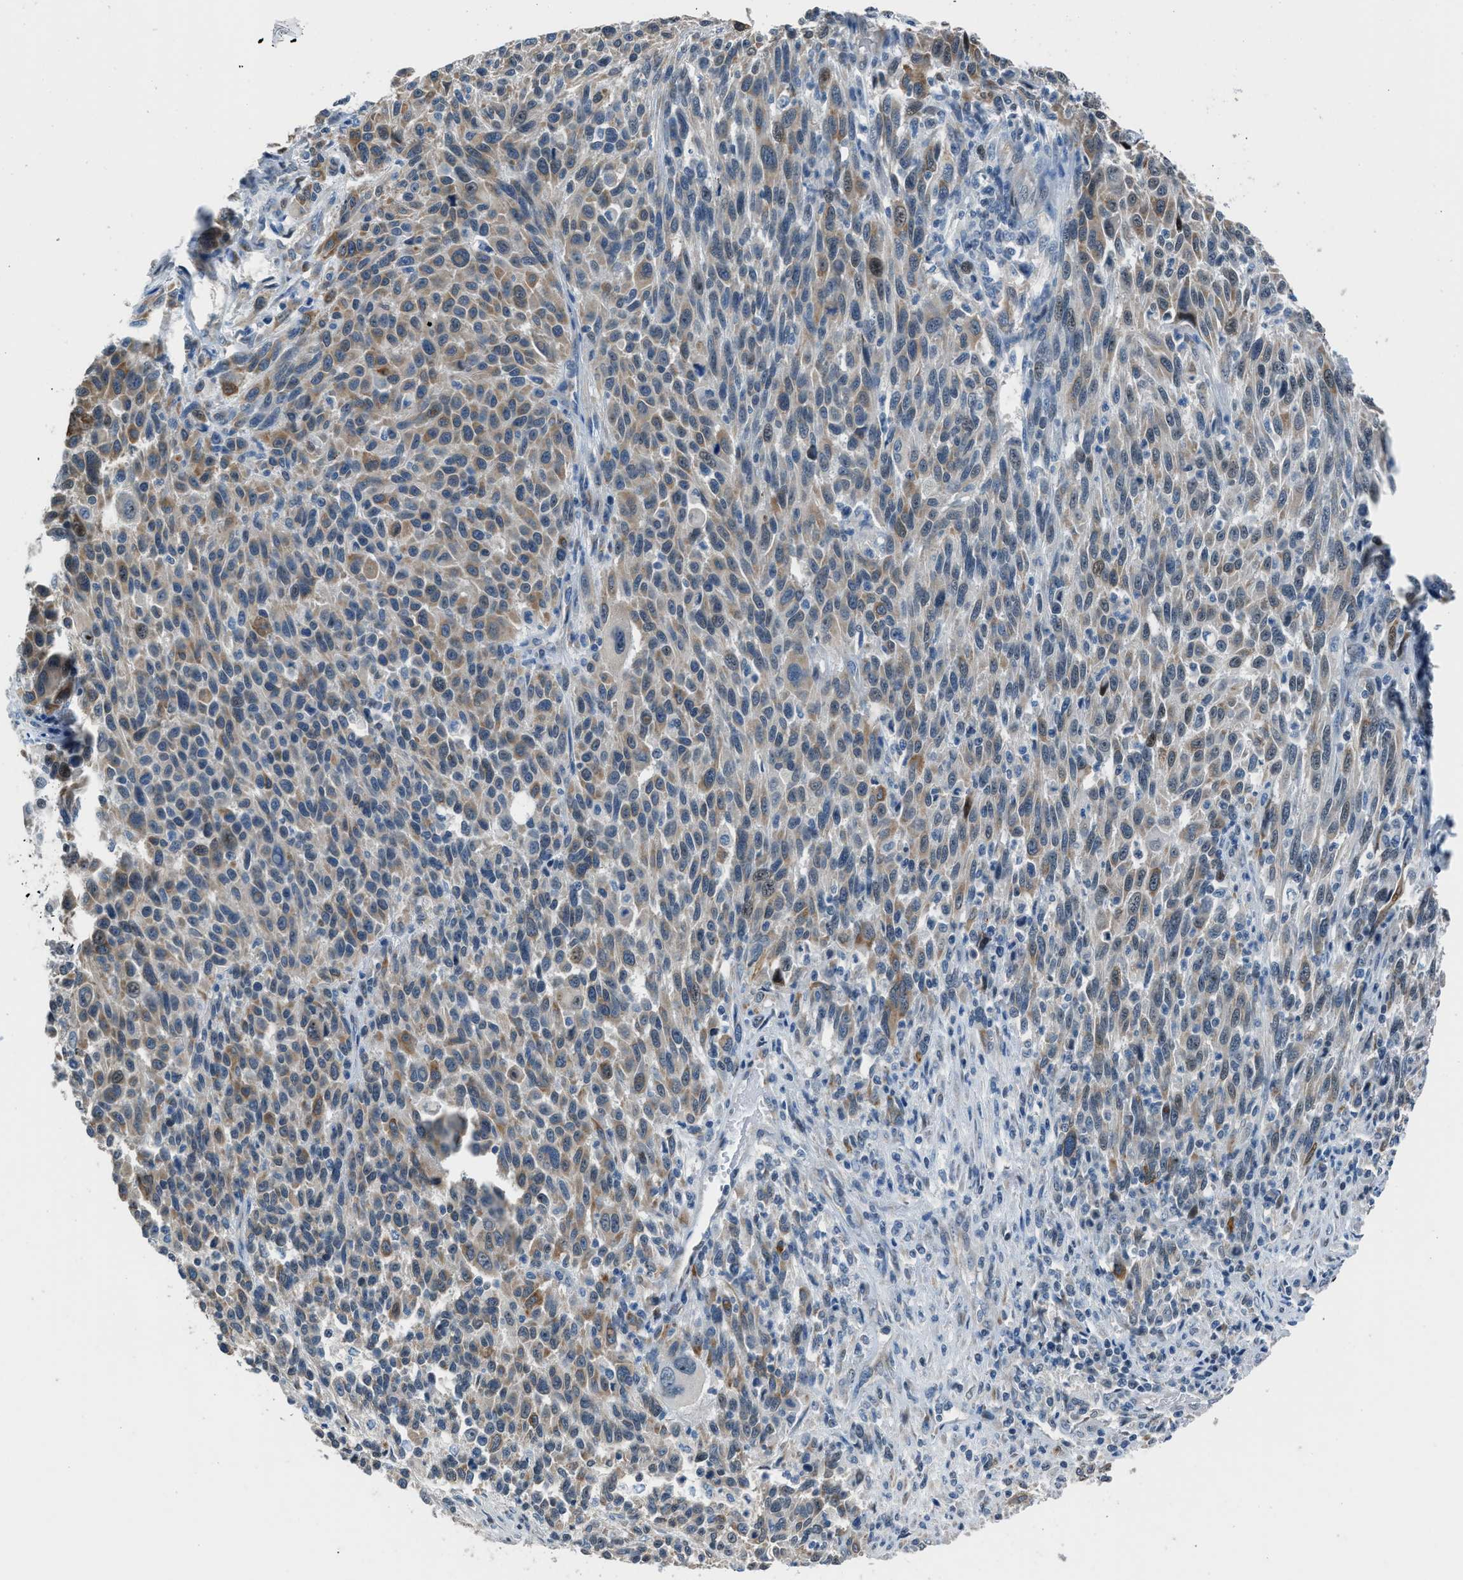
{"staining": {"intensity": "weak", "quantity": "25%-75%", "location": "cytoplasmic/membranous,nuclear"}, "tissue": "melanoma", "cell_type": "Tumor cells", "image_type": "cancer", "snomed": [{"axis": "morphology", "description": "Malignant melanoma, Metastatic site"}, {"axis": "topography", "description": "Lymph node"}], "caption": "IHC of malignant melanoma (metastatic site) exhibits low levels of weak cytoplasmic/membranous and nuclear expression in about 25%-75% of tumor cells.", "gene": "RNF41", "patient": {"sex": "male", "age": 61}}